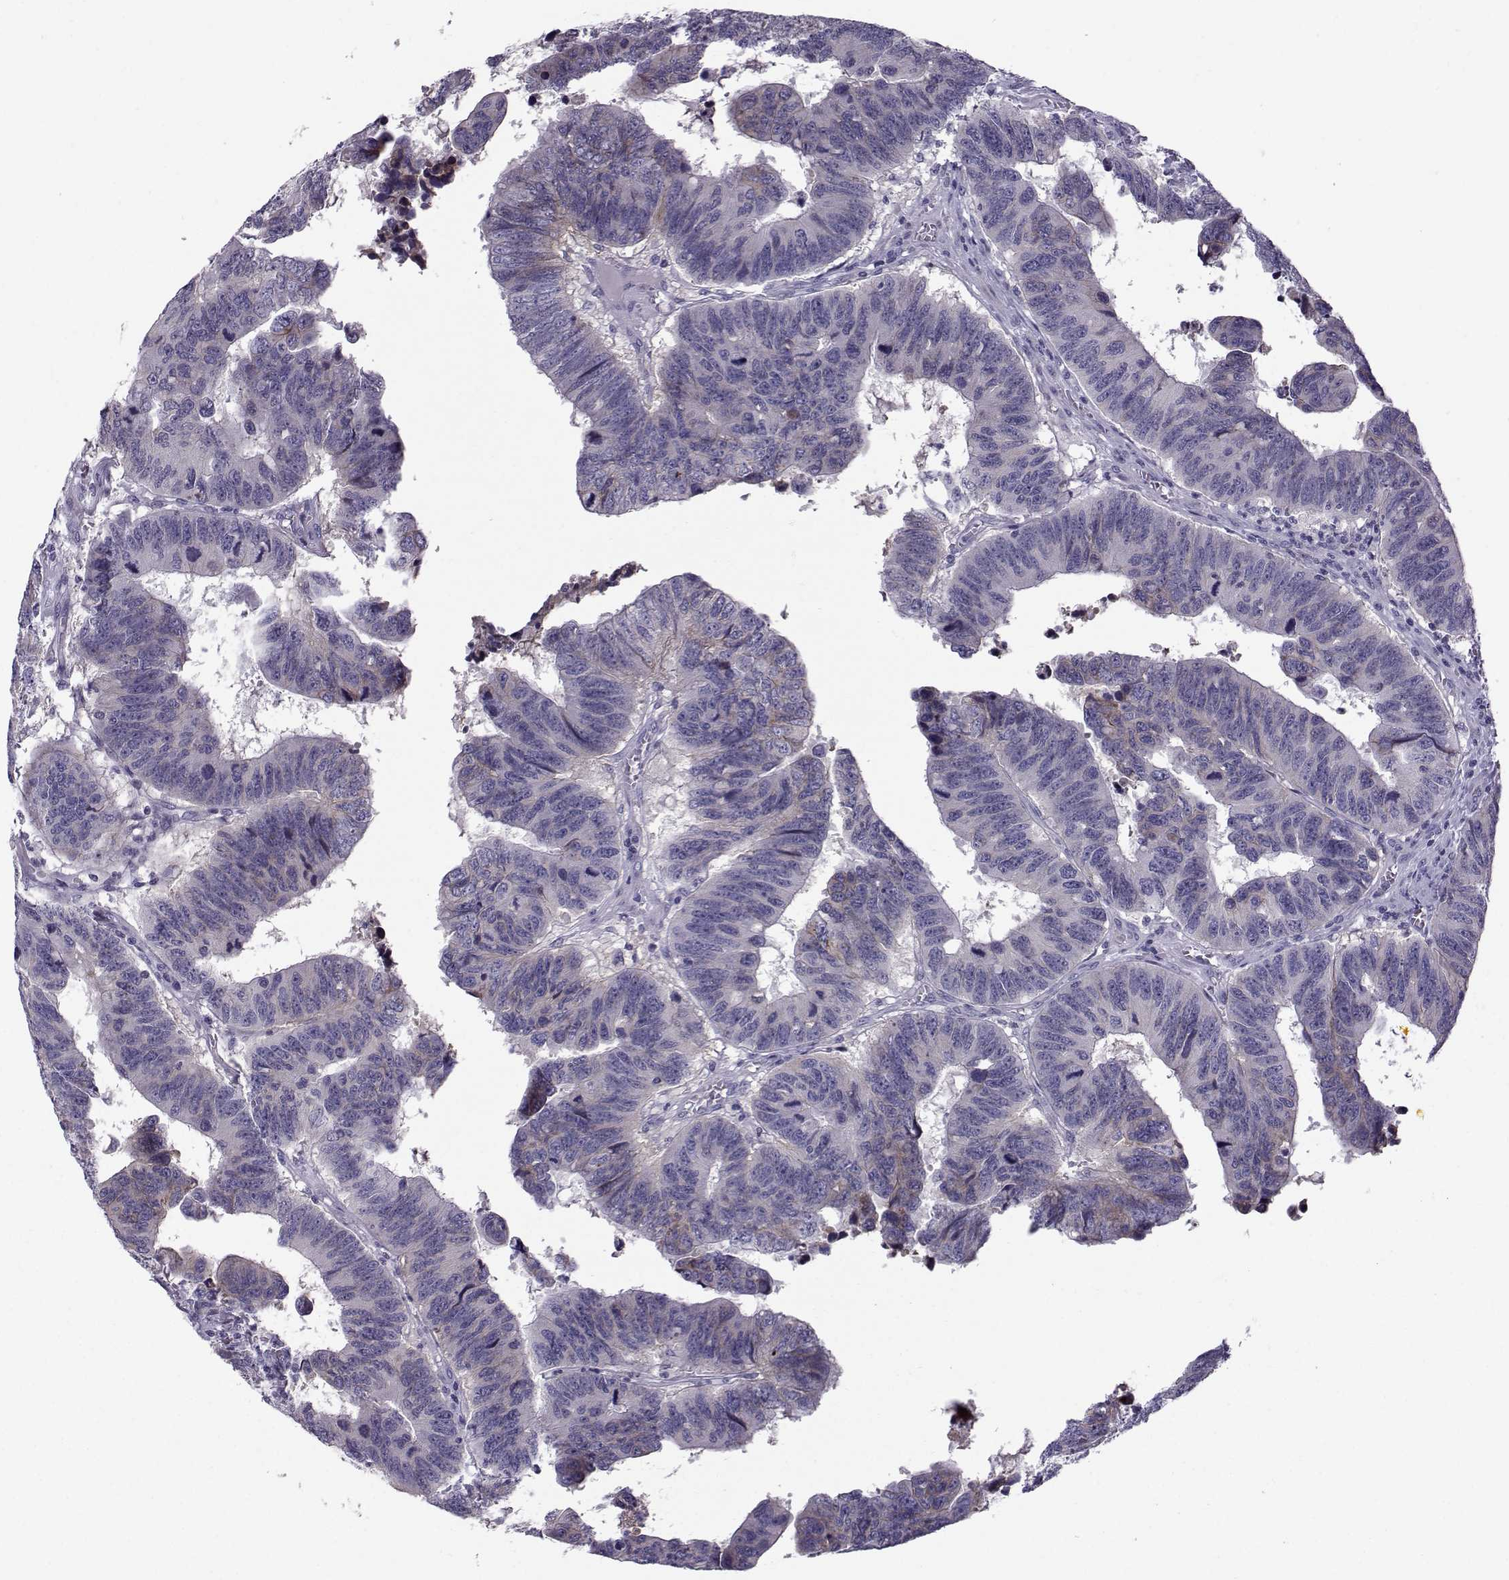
{"staining": {"intensity": "negative", "quantity": "none", "location": "none"}, "tissue": "colorectal cancer", "cell_type": "Tumor cells", "image_type": "cancer", "snomed": [{"axis": "morphology", "description": "Adenocarcinoma, NOS"}, {"axis": "topography", "description": "Appendix"}, {"axis": "topography", "description": "Colon"}, {"axis": "topography", "description": "Cecum"}, {"axis": "topography", "description": "Colon asc"}], "caption": "An immunohistochemistry (IHC) photomicrograph of colorectal cancer (adenocarcinoma) is shown. There is no staining in tumor cells of colorectal cancer (adenocarcinoma).", "gene": "DMRT3", "patient": {"sex": "female", "age": 85}}